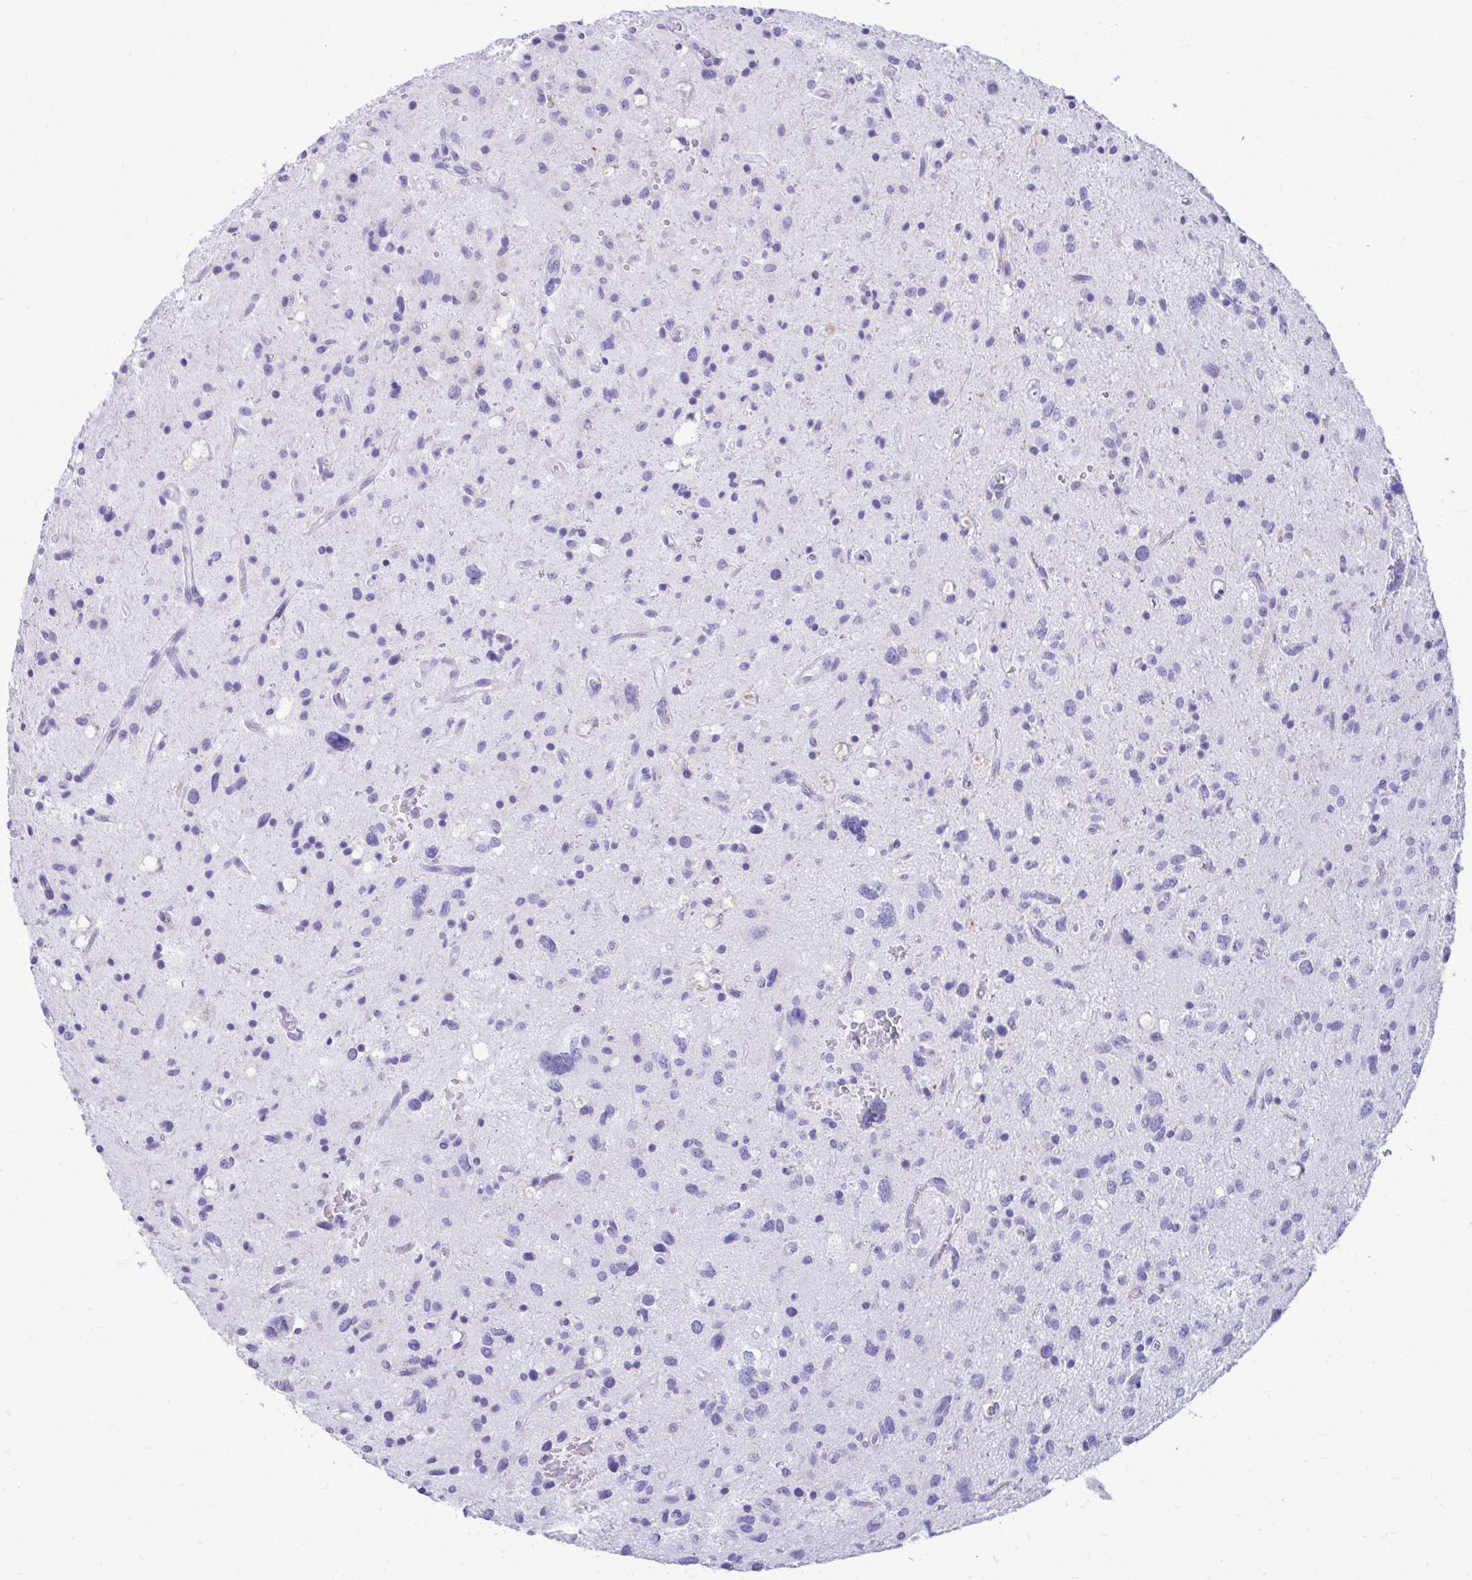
{"staining": {"intensity": "negative", "quantity": "none", "location": "none"}, "tissue": "glioma", "cell_type": "Tumor cells", "image_type": "cancer", "snomed": [{"axis": "morphology", "description": "Glioma, malignant, Low grade"}, {"axis": "topography", "description": "Brain"}], "caption": "Immunohistochemistry histopathology image of human malignant glioma (low-grade) stained for a protein (brown), which reveals no staining in tumor cells. (DAB (3,3'-diaminobenzidine) IHC visualized using brightfield microscopy, high magnification).", "gene": "ANKDD1B", "patient": {"sex": "female", "age": 58}}